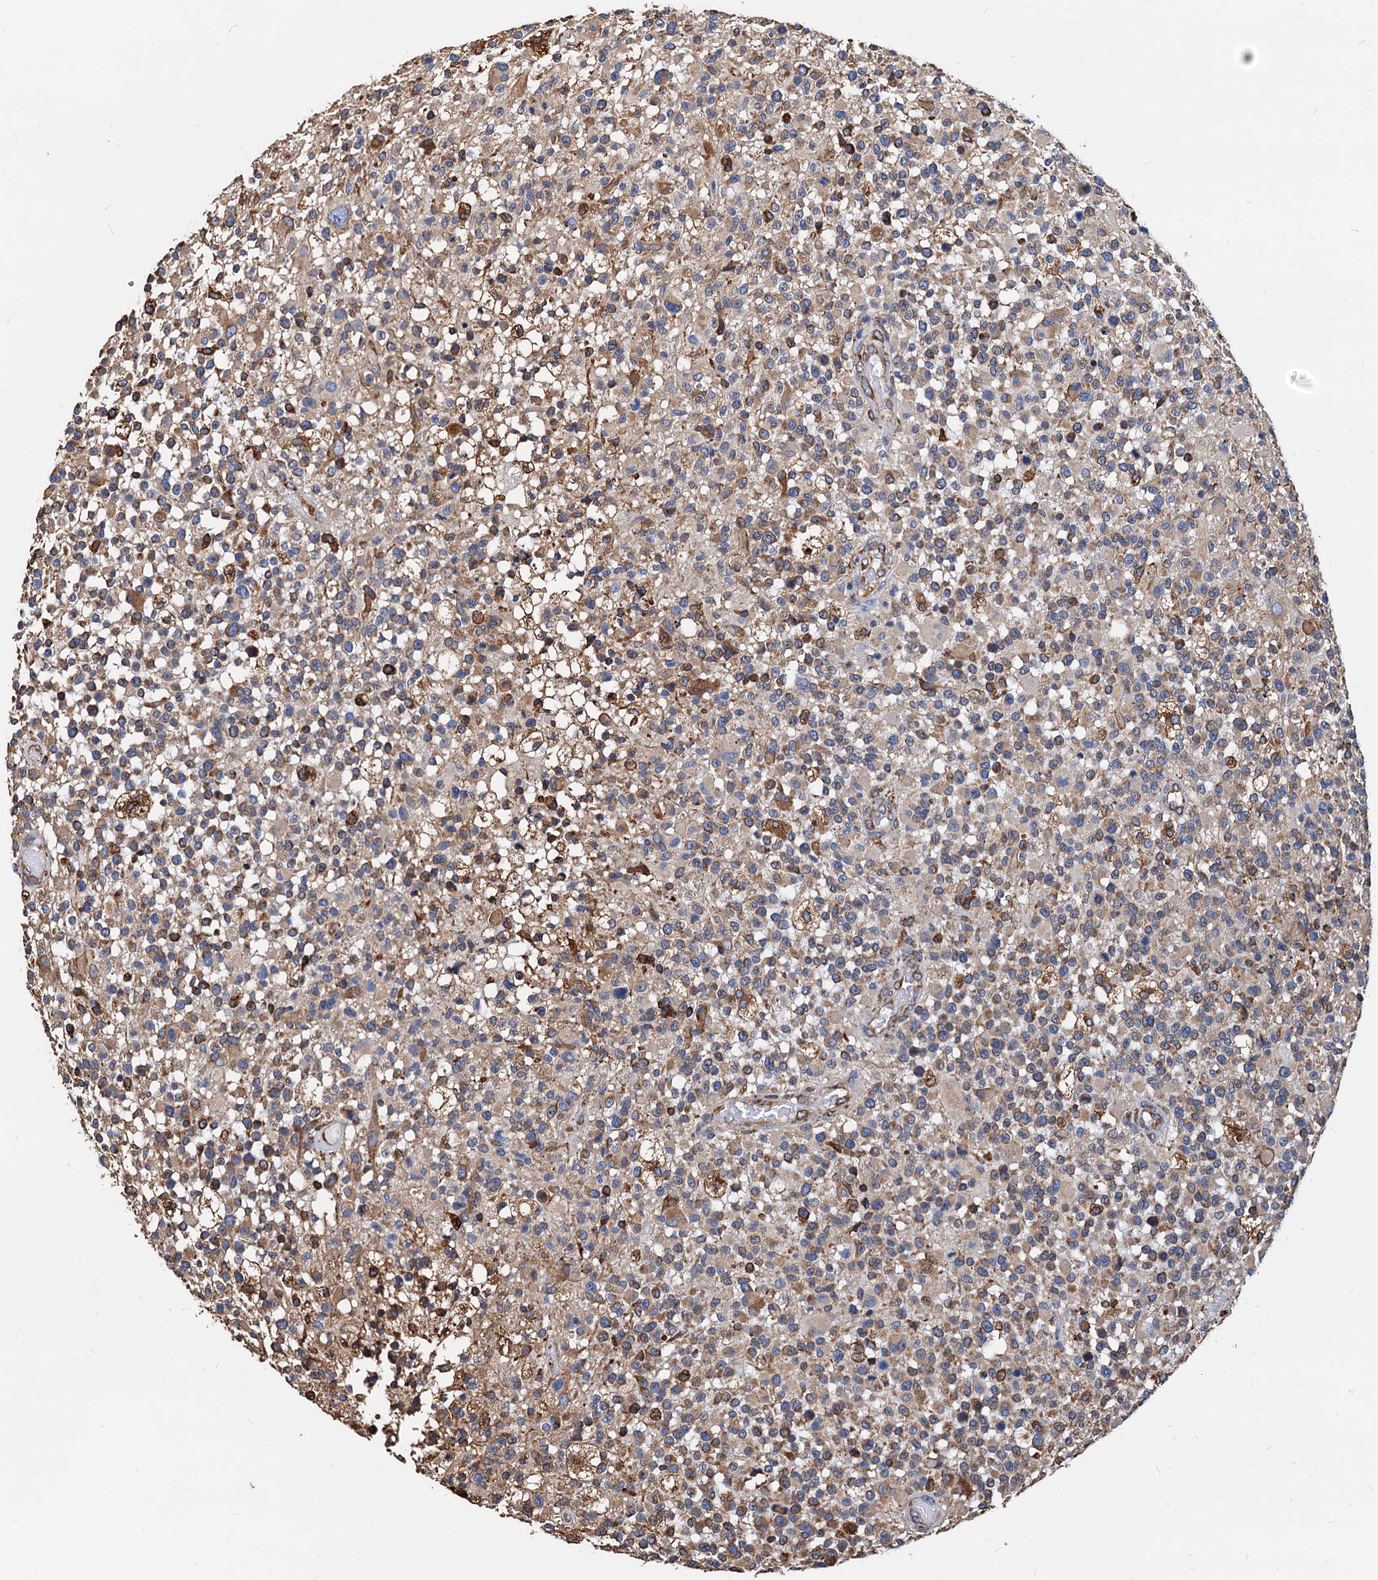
{"staining": {"intensity": "moderate", "quantity": "25%-75%", "location": "cytoplasmic/membranous"}, "tissue": "glioma", "cell_type": "Tumor cells", "image_type": "cancer", "snomed": [{"axis": "morphology", "description": "Glioma, malignant, High grade"}, {"axis": "morphology", "description": "Glioblastoma, NOS"}, {"axis": "topography", "description": "Brain"}], "caption": "The immunohistochemical stain labels moderate cytoplasmic/membranous staining in tumor cells of glioma tissue. (DAB IHC with brightfield microscopy, high magnification).", "gene": "HSPA5", "patient": {"sex": "male", "age": 60}}